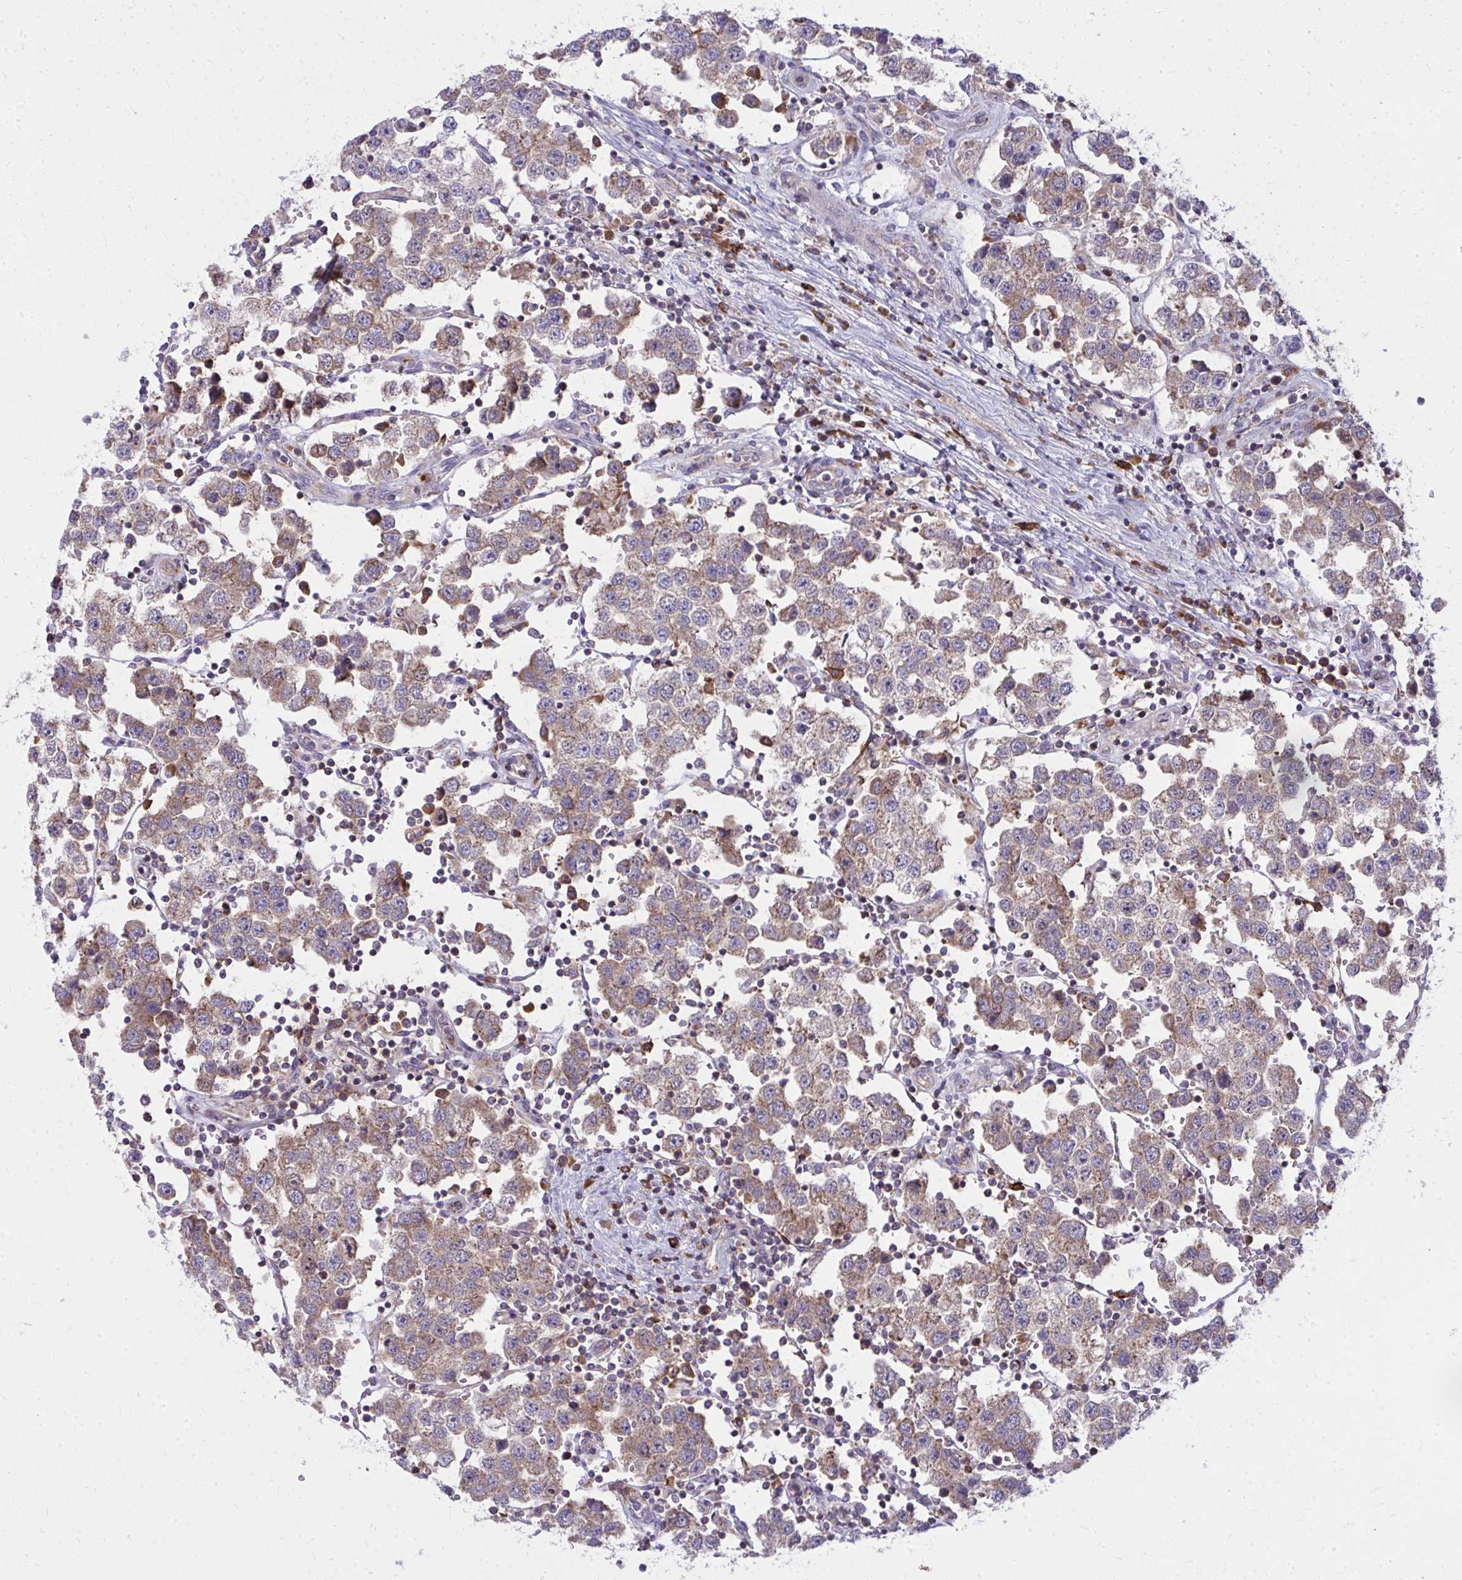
{"staining": {"intensity": "moderate", "quantity": ">75%", "location": "cytoplasmic/membranous"}, "tissue": "testis cancer", "cell_type": "Tumor cells", "image_type": "cancer", "snomed": [{"axis": "morphology", "description": "Seminoma, NOS"}, {"axis": "topography", "description": "Testis"}], "caption": "IHC (DAB) staining of testis cancer (seminoma) demonstrates moderate cytoplasmic/membranous protein positivity in about >75% of tumor cells. (DAB = brown stain, brightfield microscopy at high magnification).", "gene": "GFPT2", "patient": {"sex": "male", "age": 37}}